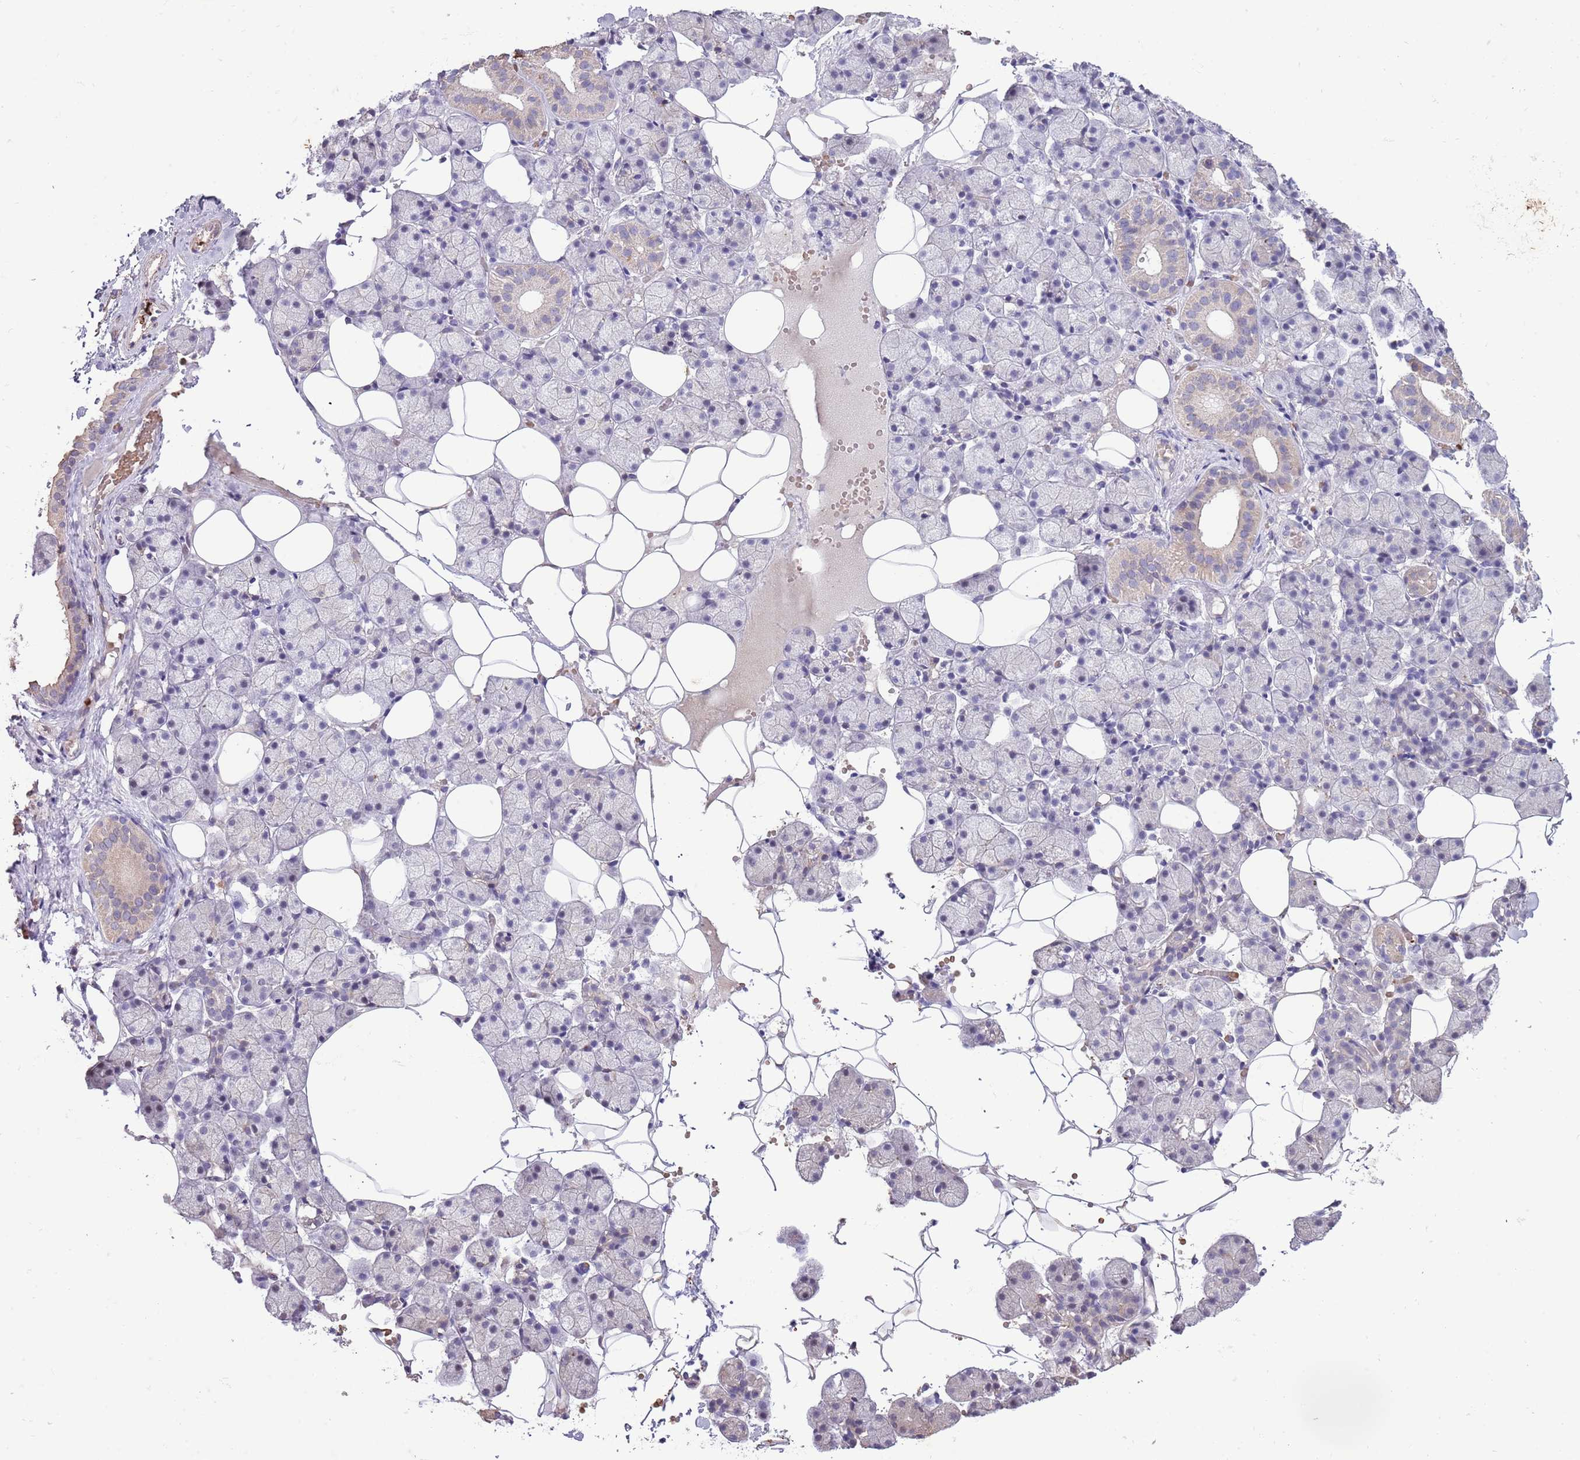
{"staining": {"intensity": "moderate", "quantity": "25%-75%", "location": "cytoplasmic/membranous"}, "tissue": "salivary gland", "cell_type": "Glandular cells", "image_type": "normal", "snomed": [{"axis": "morphology", "description": "Normal tissue, NOS"}, {"axis": "topography", "description": "Salivary gland"}], "caption": "Immunohistochemistry photomicrograph of normal human salivary gland stained for a protein (brown), which shows medium levels of moderate cytoplasmic/membranous staining in approximately 25%-75% of glandular cells.", "gene": "P2RY13", "patient": {"sex": "female", "age": 33}}